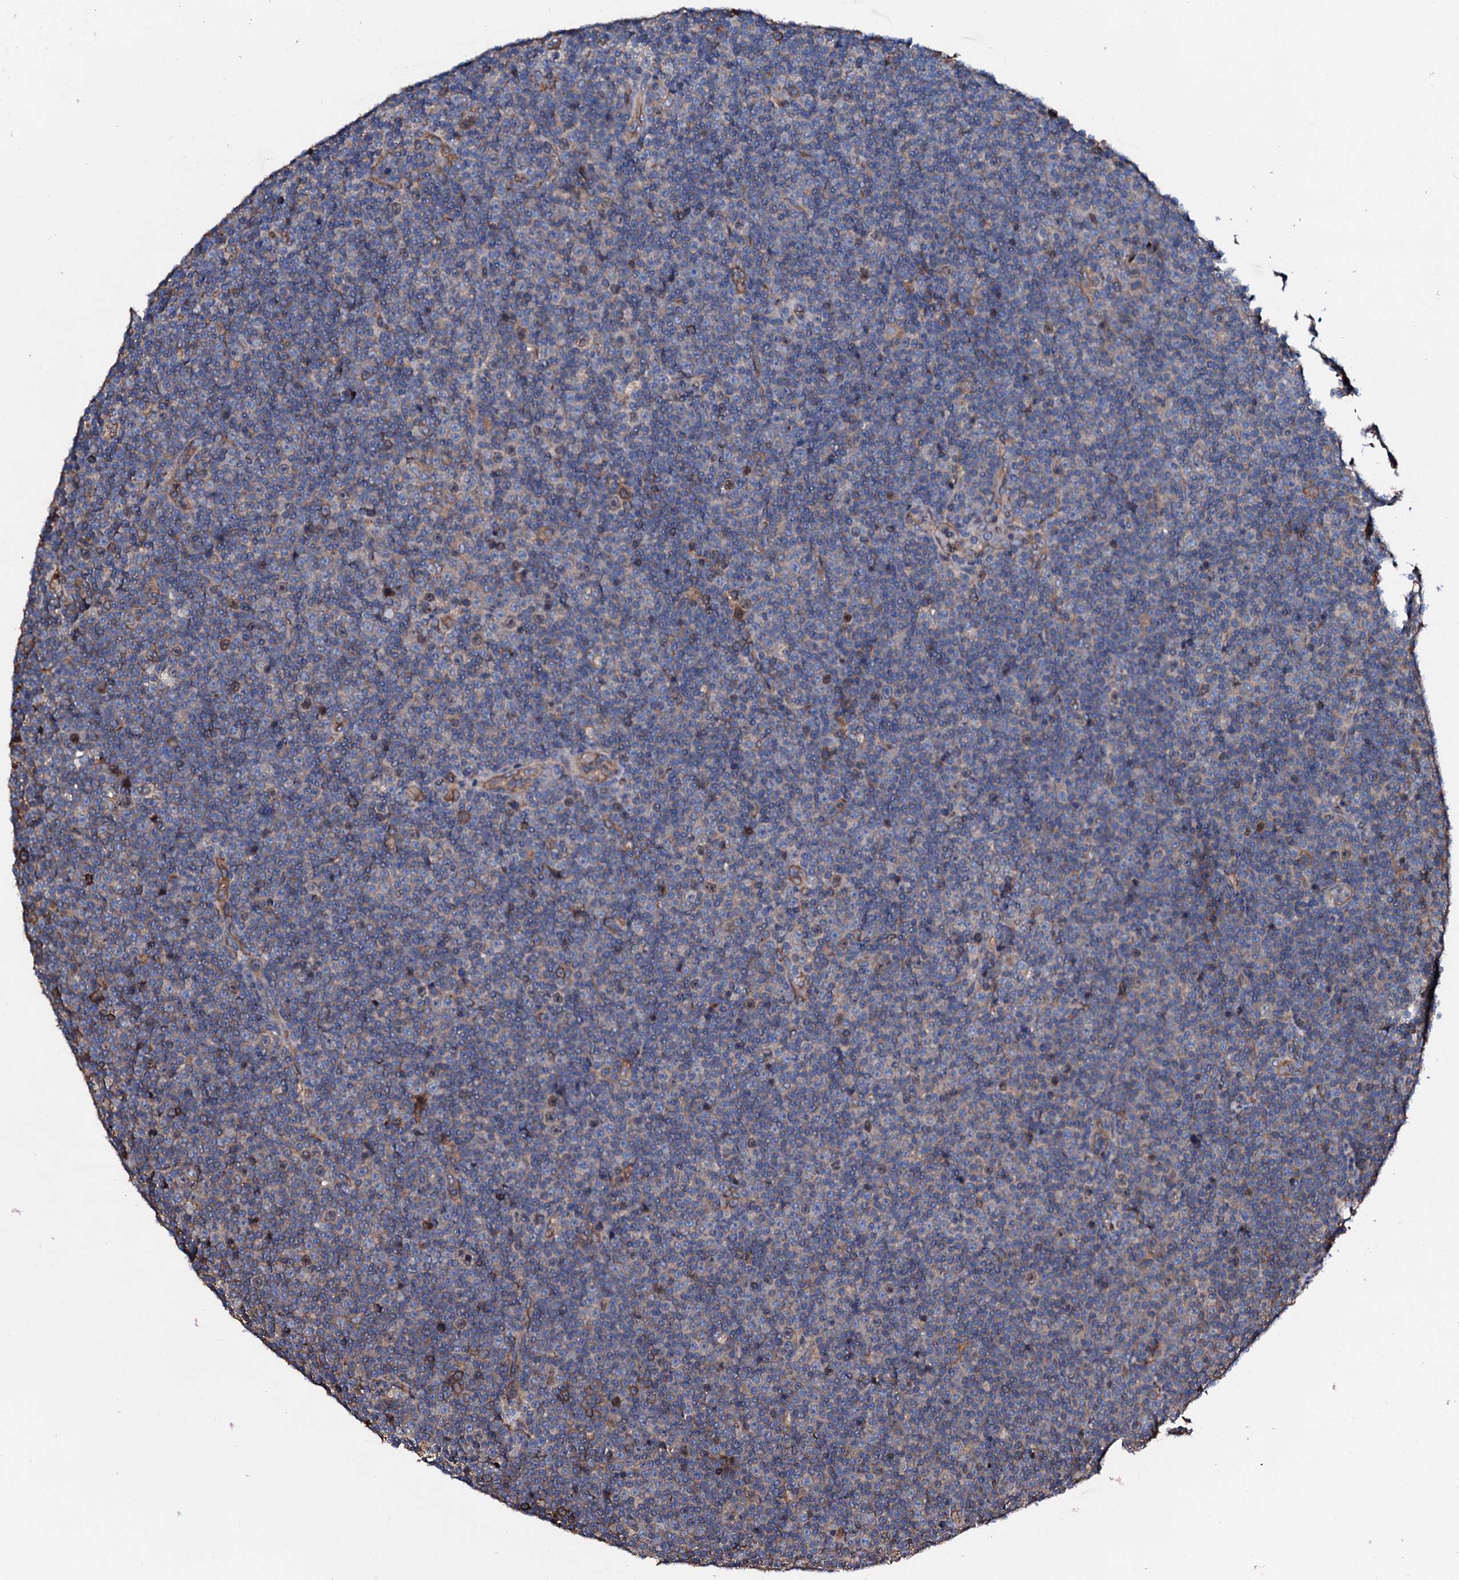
{"staining": {"intensity": "weak", "quantity": "<25%", "location": "nuclear"}, "tissue": "lymphoma", "cell_type": "Tumor cells", "image_type": "cancer", "snomed": [{"axis": "morphology", "description": "Malignant lymphoma, non-Hodgkin's type, Low grade"}, {"axis": "topography", "description": "Lymph node"}], "caption": "An immunohistochemistry image of lymphoma is shown. There is no staining in tumor cells of lymphoma.", "gene": "CSKMT", "patient": {"sex": "female", "age": 67}}